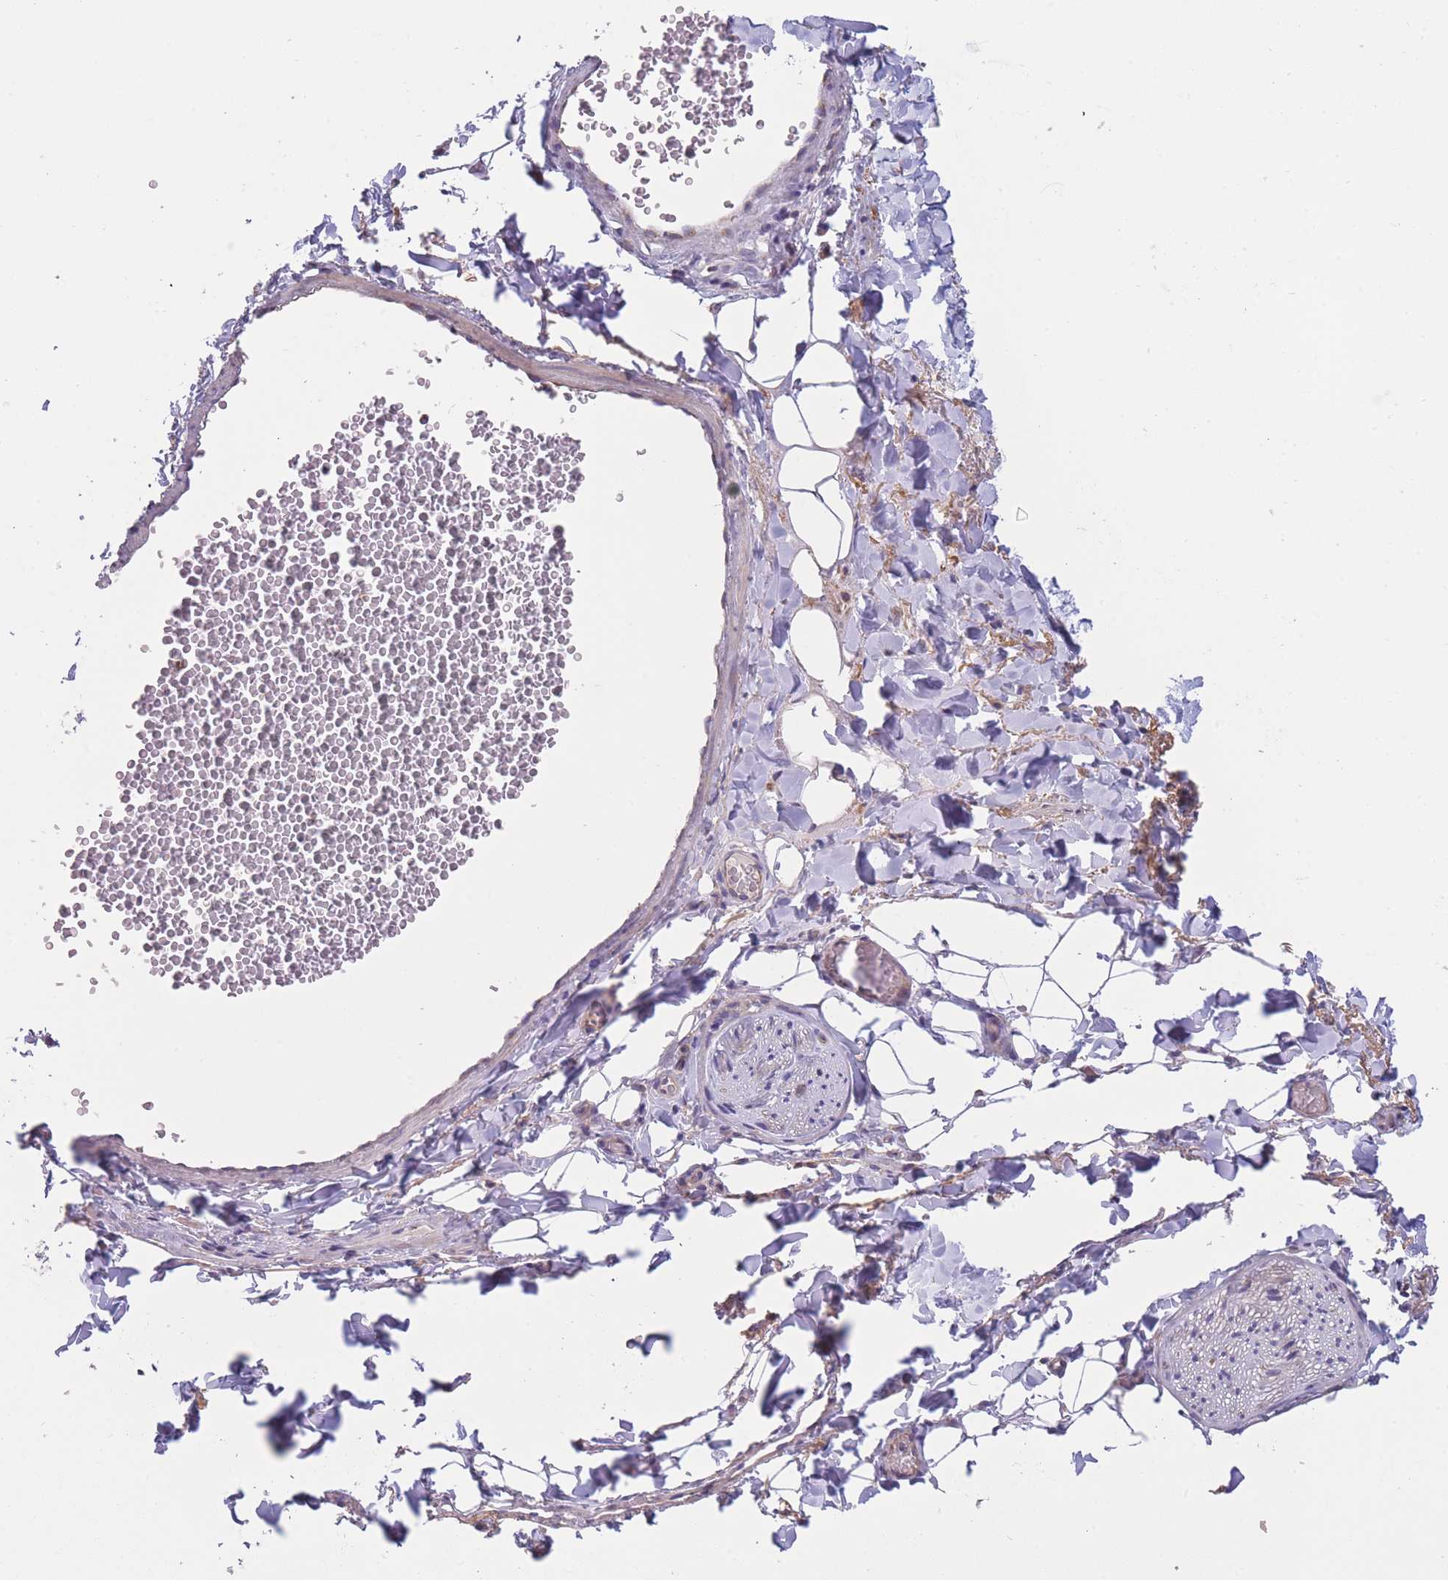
{"staining": {"intensity": "negative", "quantity": "none", "location": "none"}, "tissue": "adipose tissue", "cell_type": "Adipocytes", "image_type": "normal", "snomed": [{"axis": "morphology", "description": "Normal tissue, NOS"}, {"axis": "morphology", "description": "Carcinoma, NOS"}, {"axis": "topography", "description": "Pancreas"}, {"axis": "topography", "description": "Peripheral nerve tissue"}], "caption": "Adipose tissue stained for a protein using immunohistochemistry shows no positivity adipocytes.", "gene": "SLC25A42", "patient": {"sex": "female", "age": 29}}